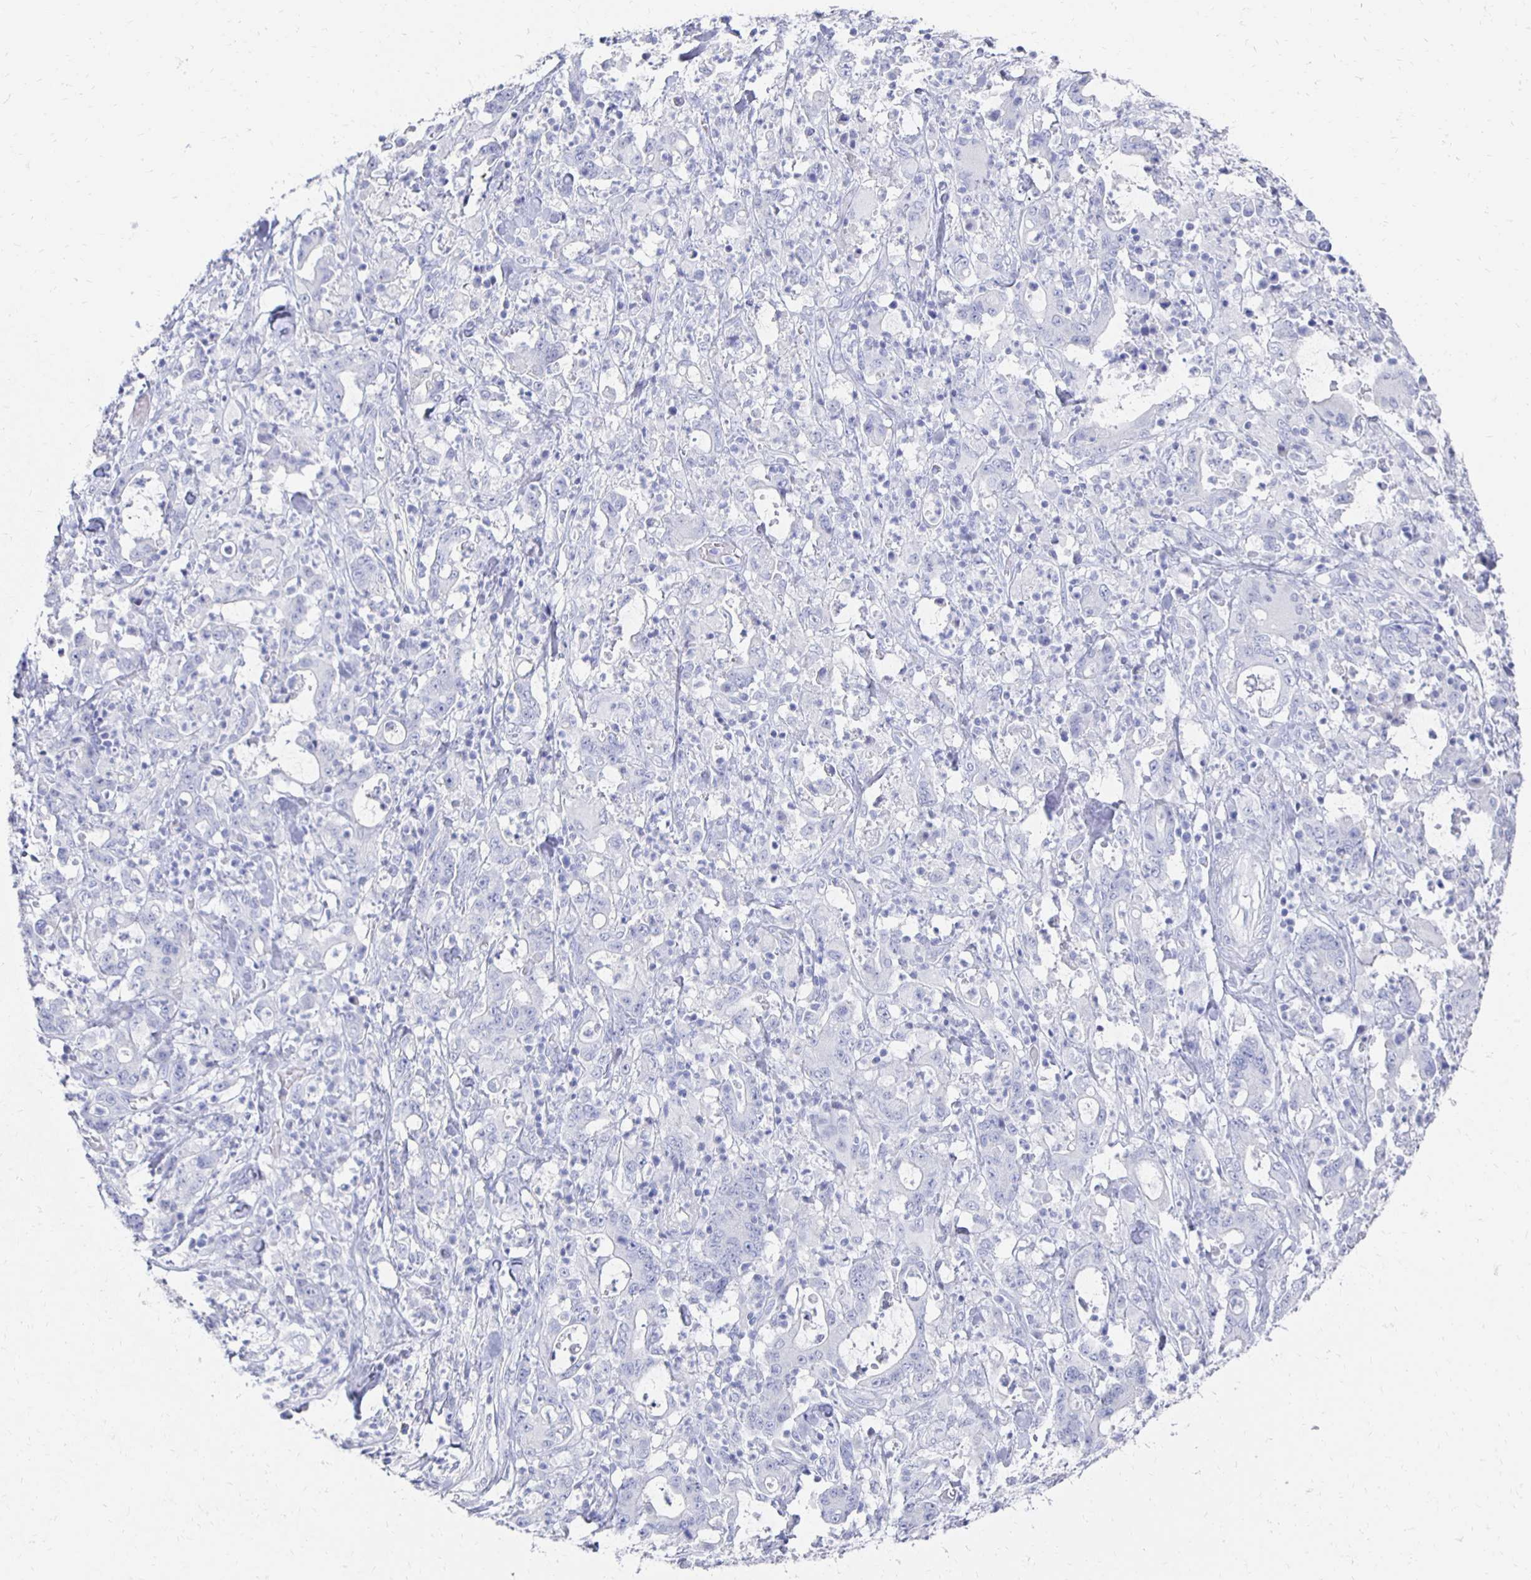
{"staining": {"intensity": "negative", "quantity": "none", "location": "none"}, "tissue": "stomach cancer", "cell_type": "Tumor cells", "image_type": "cancer", "snomed": [{"axis": "morphology", "description": "Adenocarcinoma, NOS"}, {"axis": "topography", "description": "Stomach, upper"}], "caption": "Human adenocarcinoma (stomach) stained for a protein using immunohistochemistry (IHC) shows no expression in tumor cells.", "gene": "PRDM7", "patient": {"sex": "male", "age": 68}}